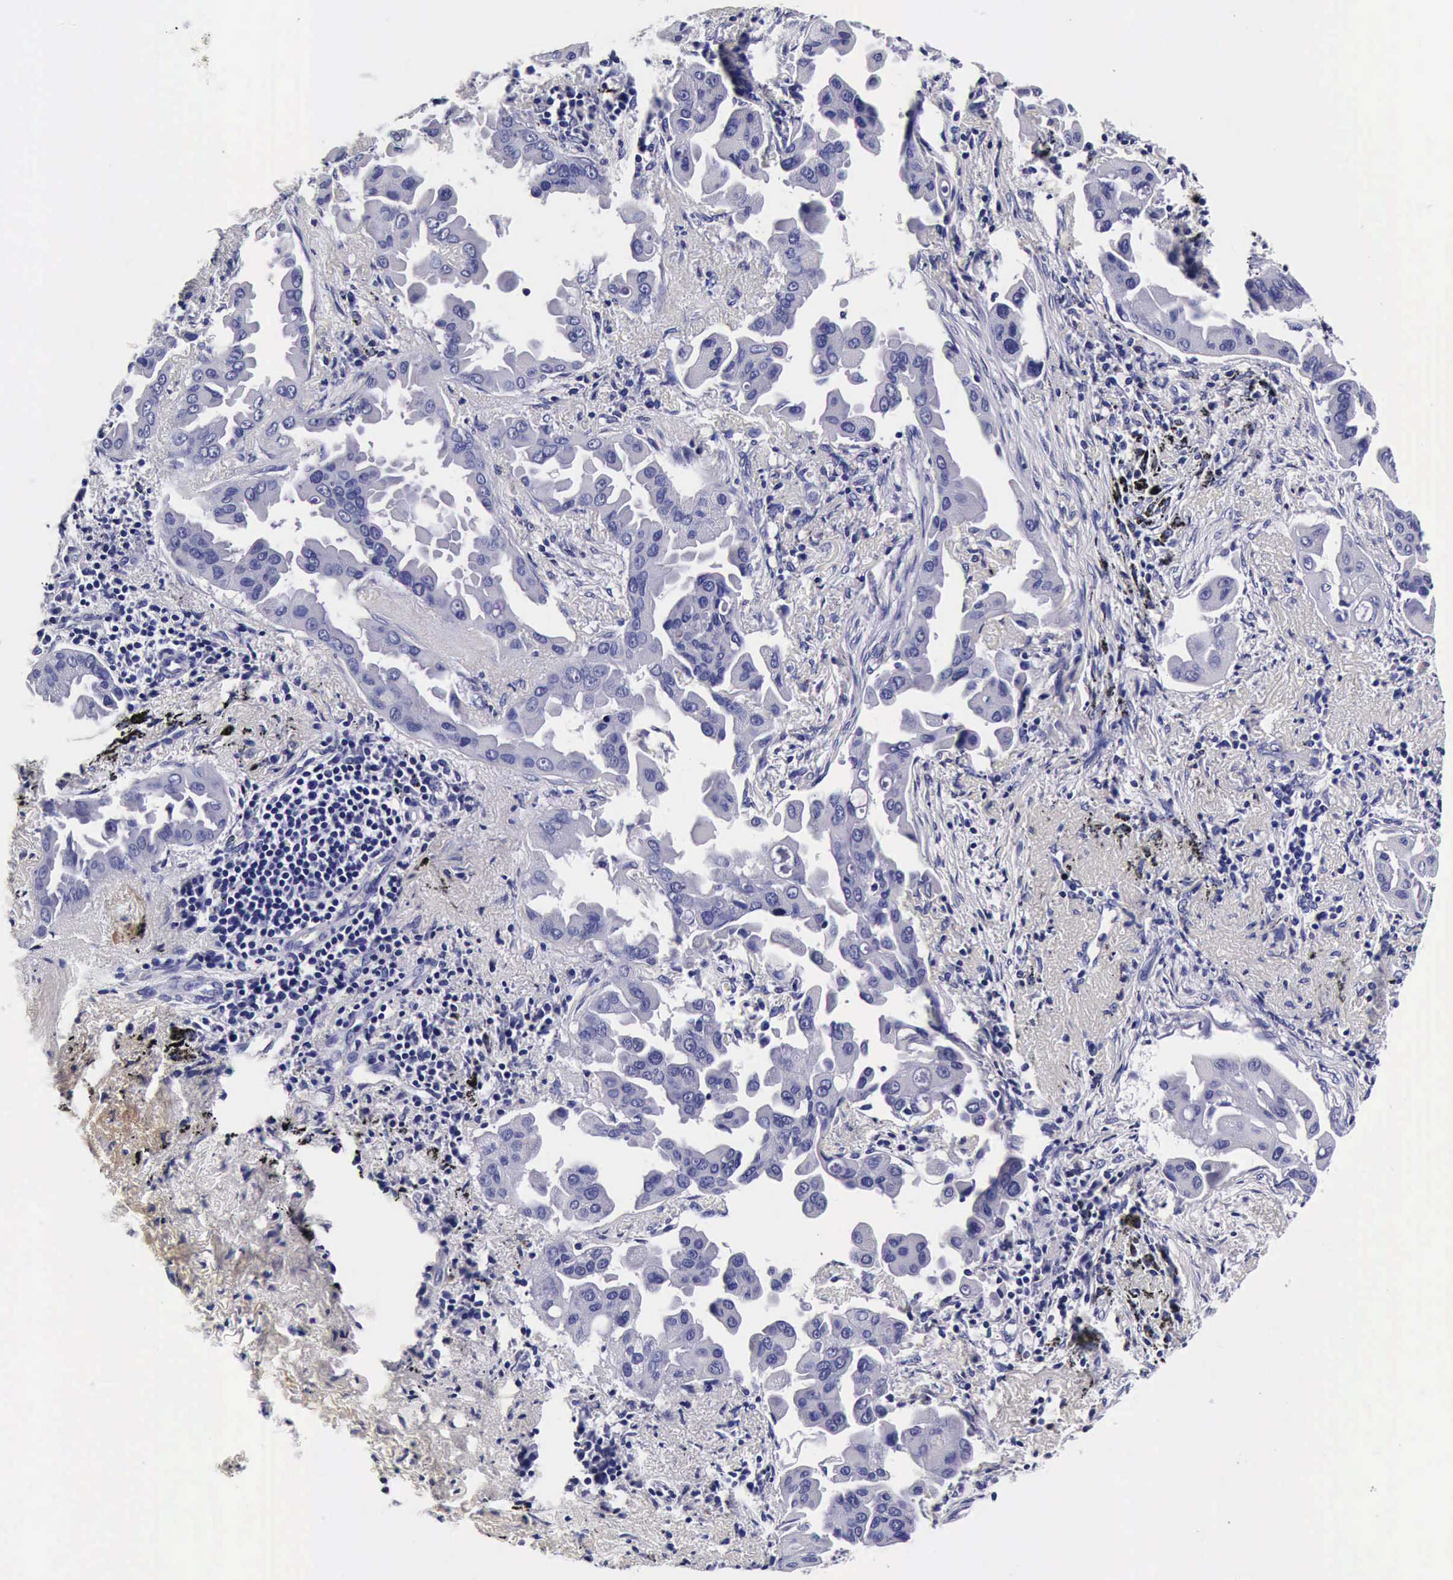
{"staining": {"intensity": "negative", "quantity": "none", "location": "none"}, "tissue": "lung cancer", "cell_type": "Tumor cells", "image_type": "cancer", "snomed": [{"axis": "morphology", "description": "Adenocarcinoma, NOS"}, {"axis": "topography", "description": "Lung"}], "caption": "Immunohistochemical staining of lung cancer (adenocarcinoma) demonstrates no significant positivity in tumor cells.", "gene": "IAPP", "patient": {"sex": "male", "age": 68}}